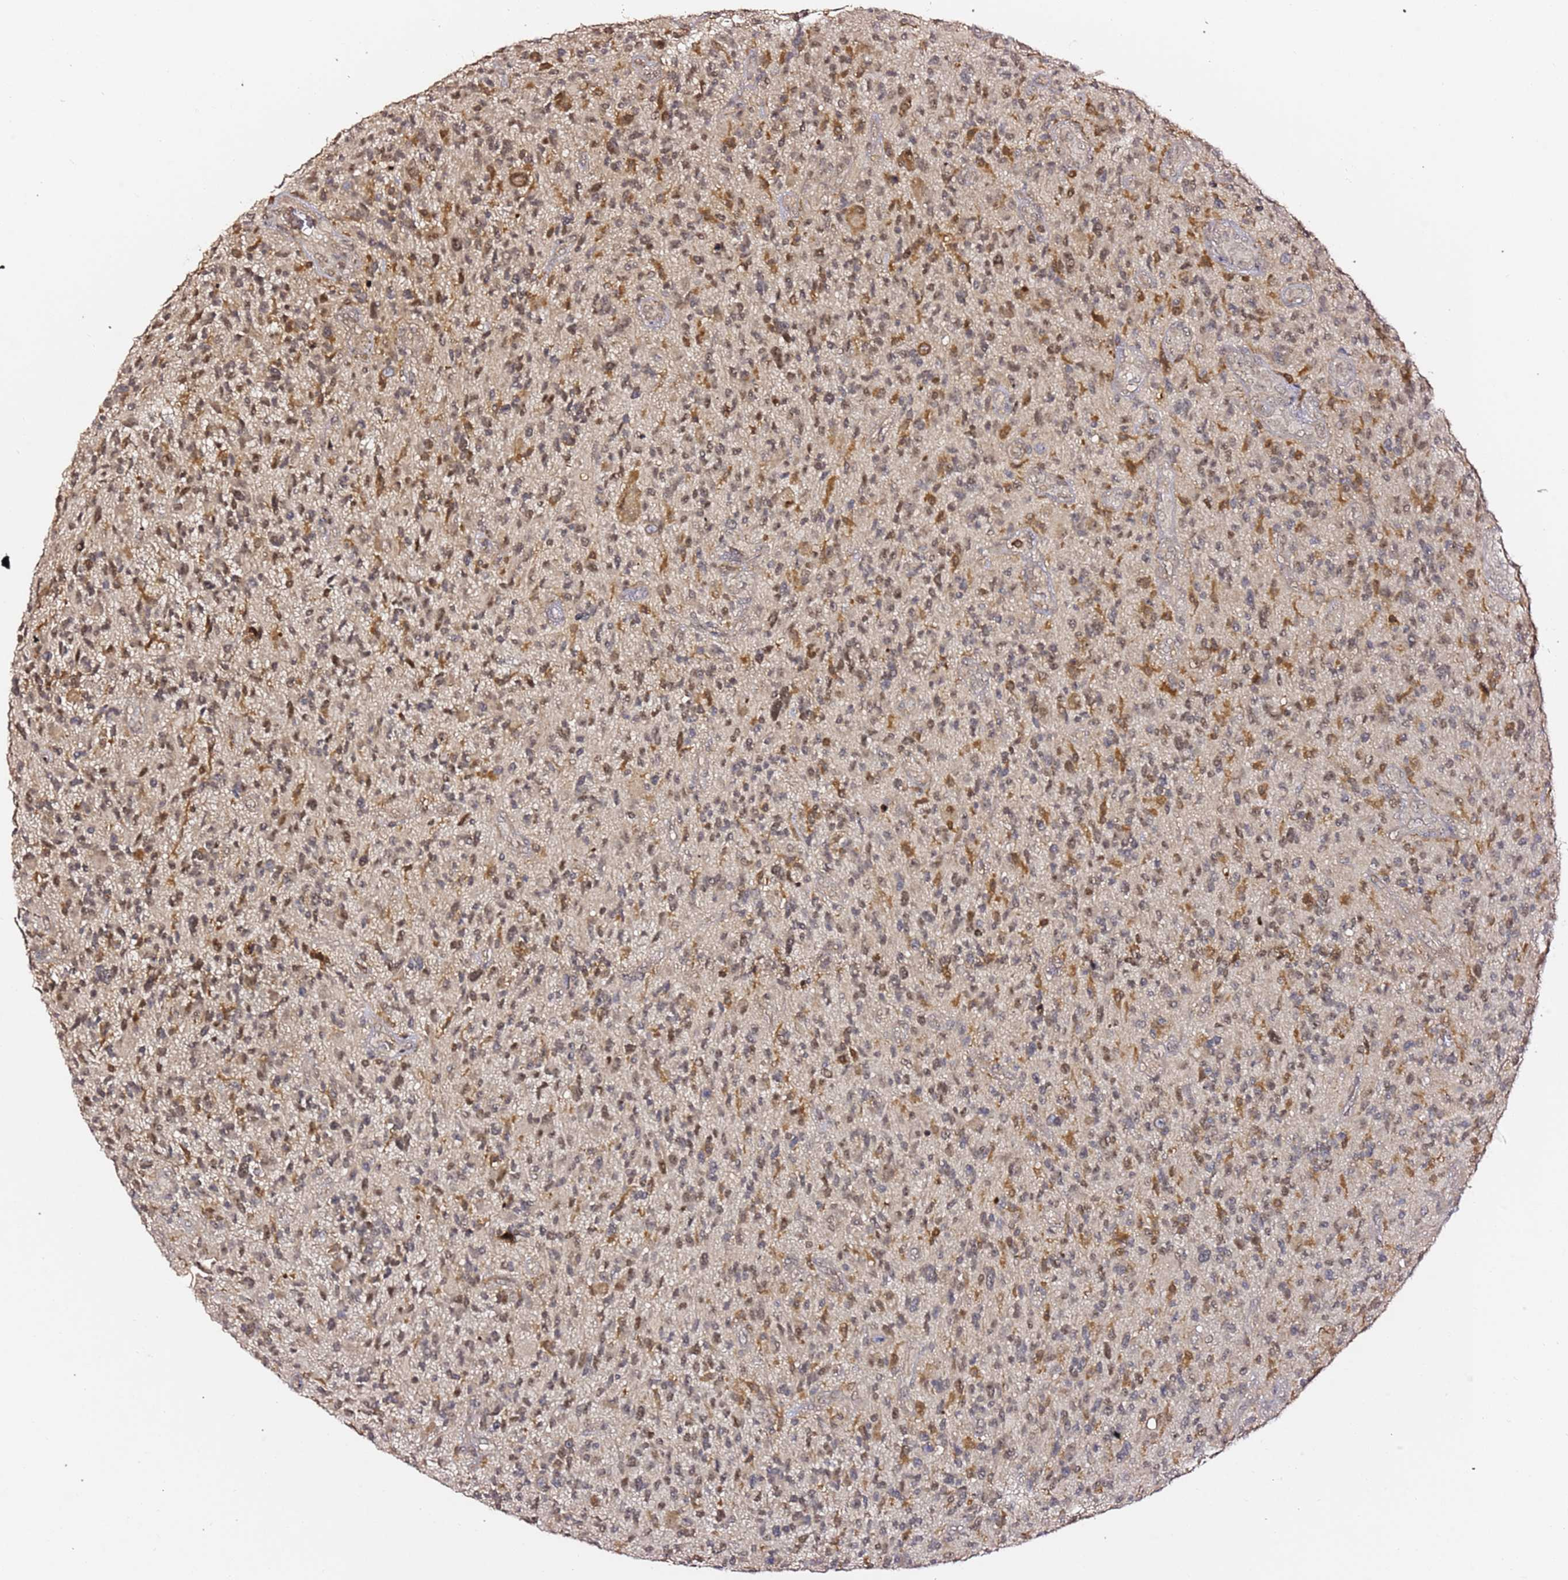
{"staining": {"intensity": "weak", "quantity": ">75%", "location": "nuclear"}, "tissue": "glioma", "cell_type": "Tumor cells", "image_type": "cancer", "snomed": [{"axis": "morphology", "description": "Glioma, malignant, High grade"}, {"axis": "topography", "description": "Brain"}], "caption": "Immunohistochemical staining of glioma exhibits low levels of weak nuclear protein positivity in about >75% of tumor cells. The staining is performed using DAB brown chromogen to label protein expression. The nuclei are counter-stained blue using hematoxylin.", "gene": "OR5V1", "patient": {"sex": "male", "age": 47}}